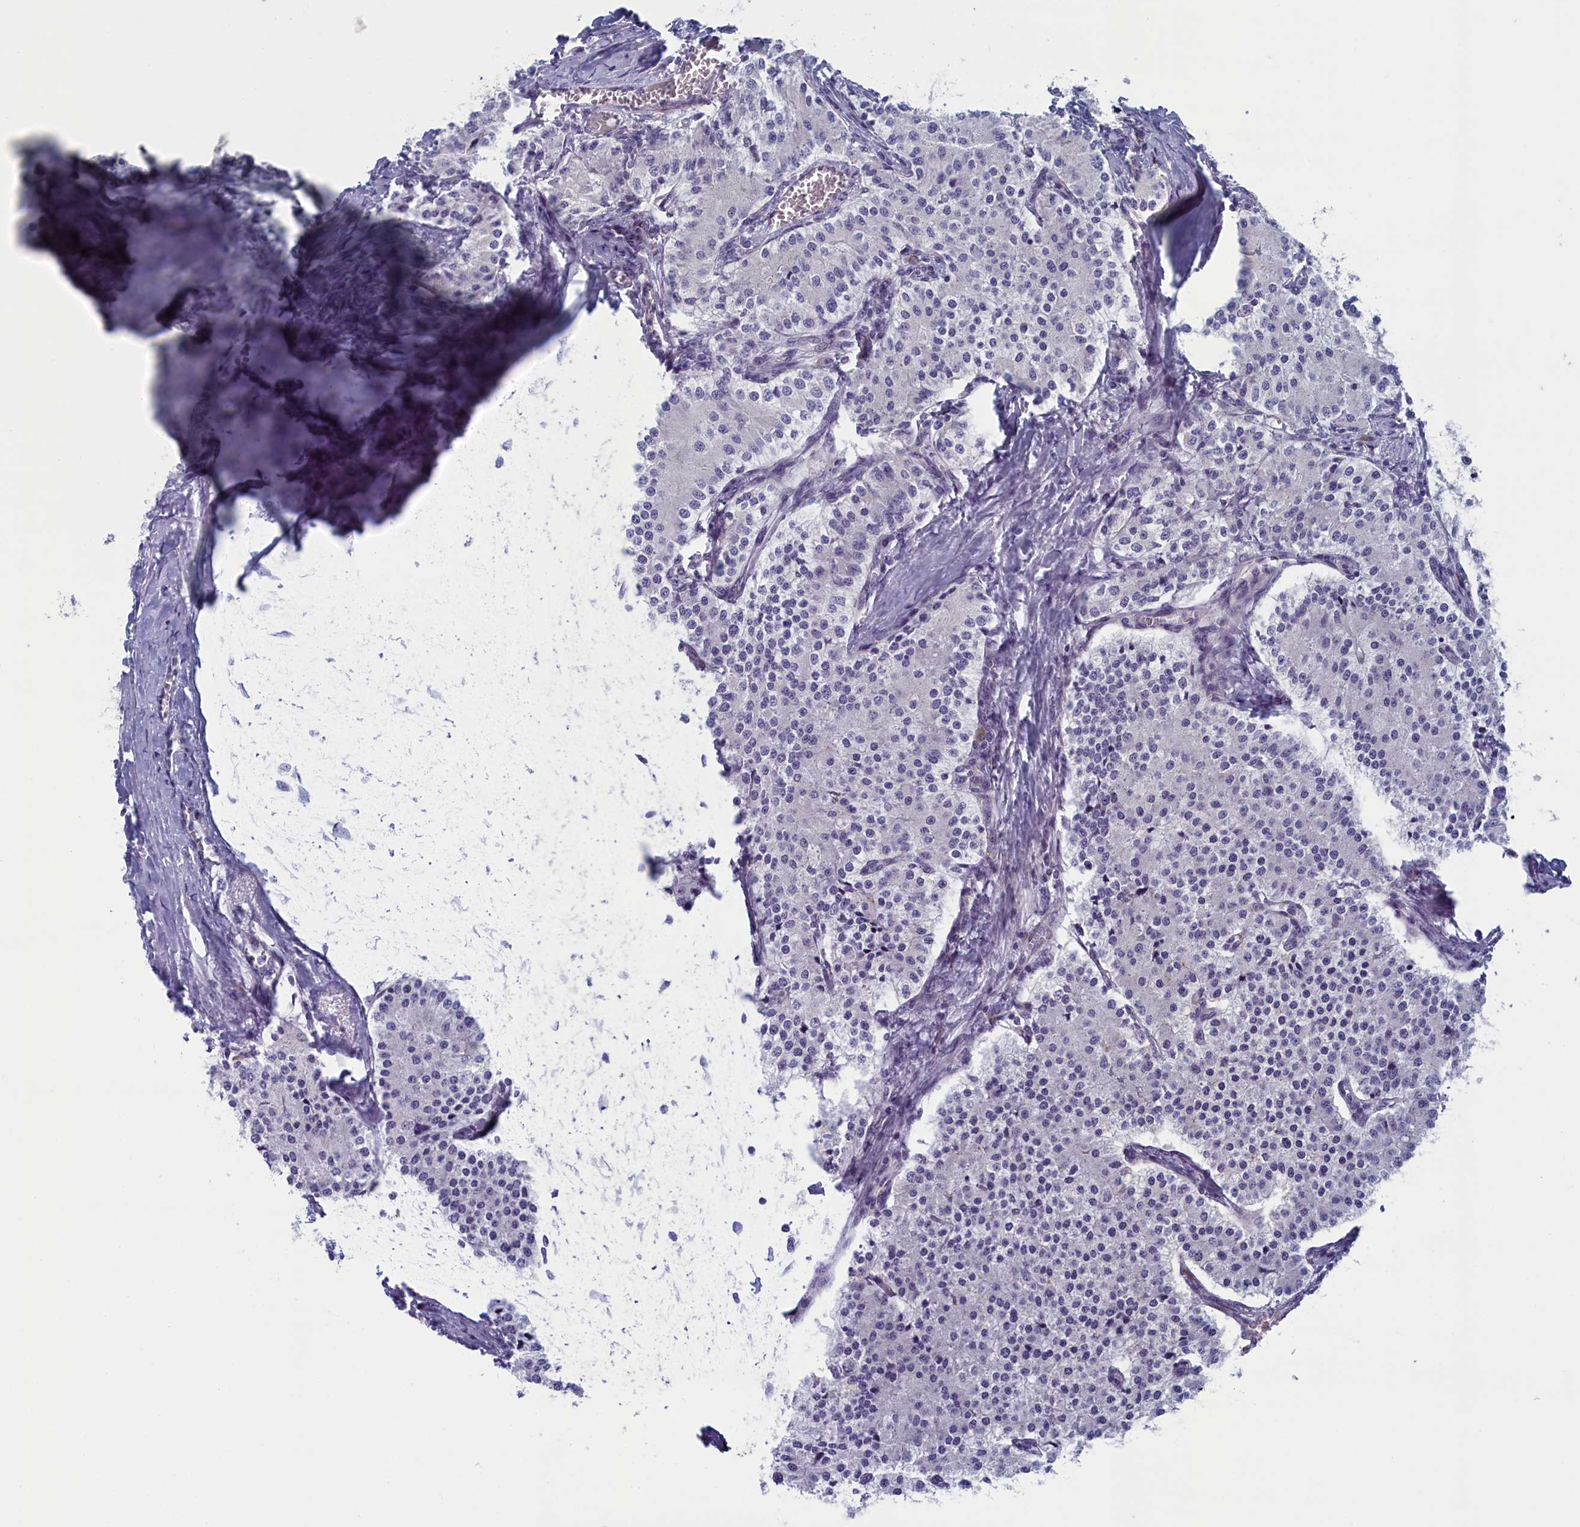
{"staining": {"intensity": "negative", "quantity": "none", "location": "none"}, "tissue": "carcinoid", "cell_type": "Tumor cells", "image_type": "cancer", "snomed": [{"axis": "morphology", "description": "Carcinoid, malignant, NOS"}, {"axis": "topography", "description": "Colon"}], "caption": "Immunohistochemical staining of carcinoid exhibits no significant expression in tumor cells.", "gene": "CNEP1R1", "patient": {"sex": "female", "age": 52}}